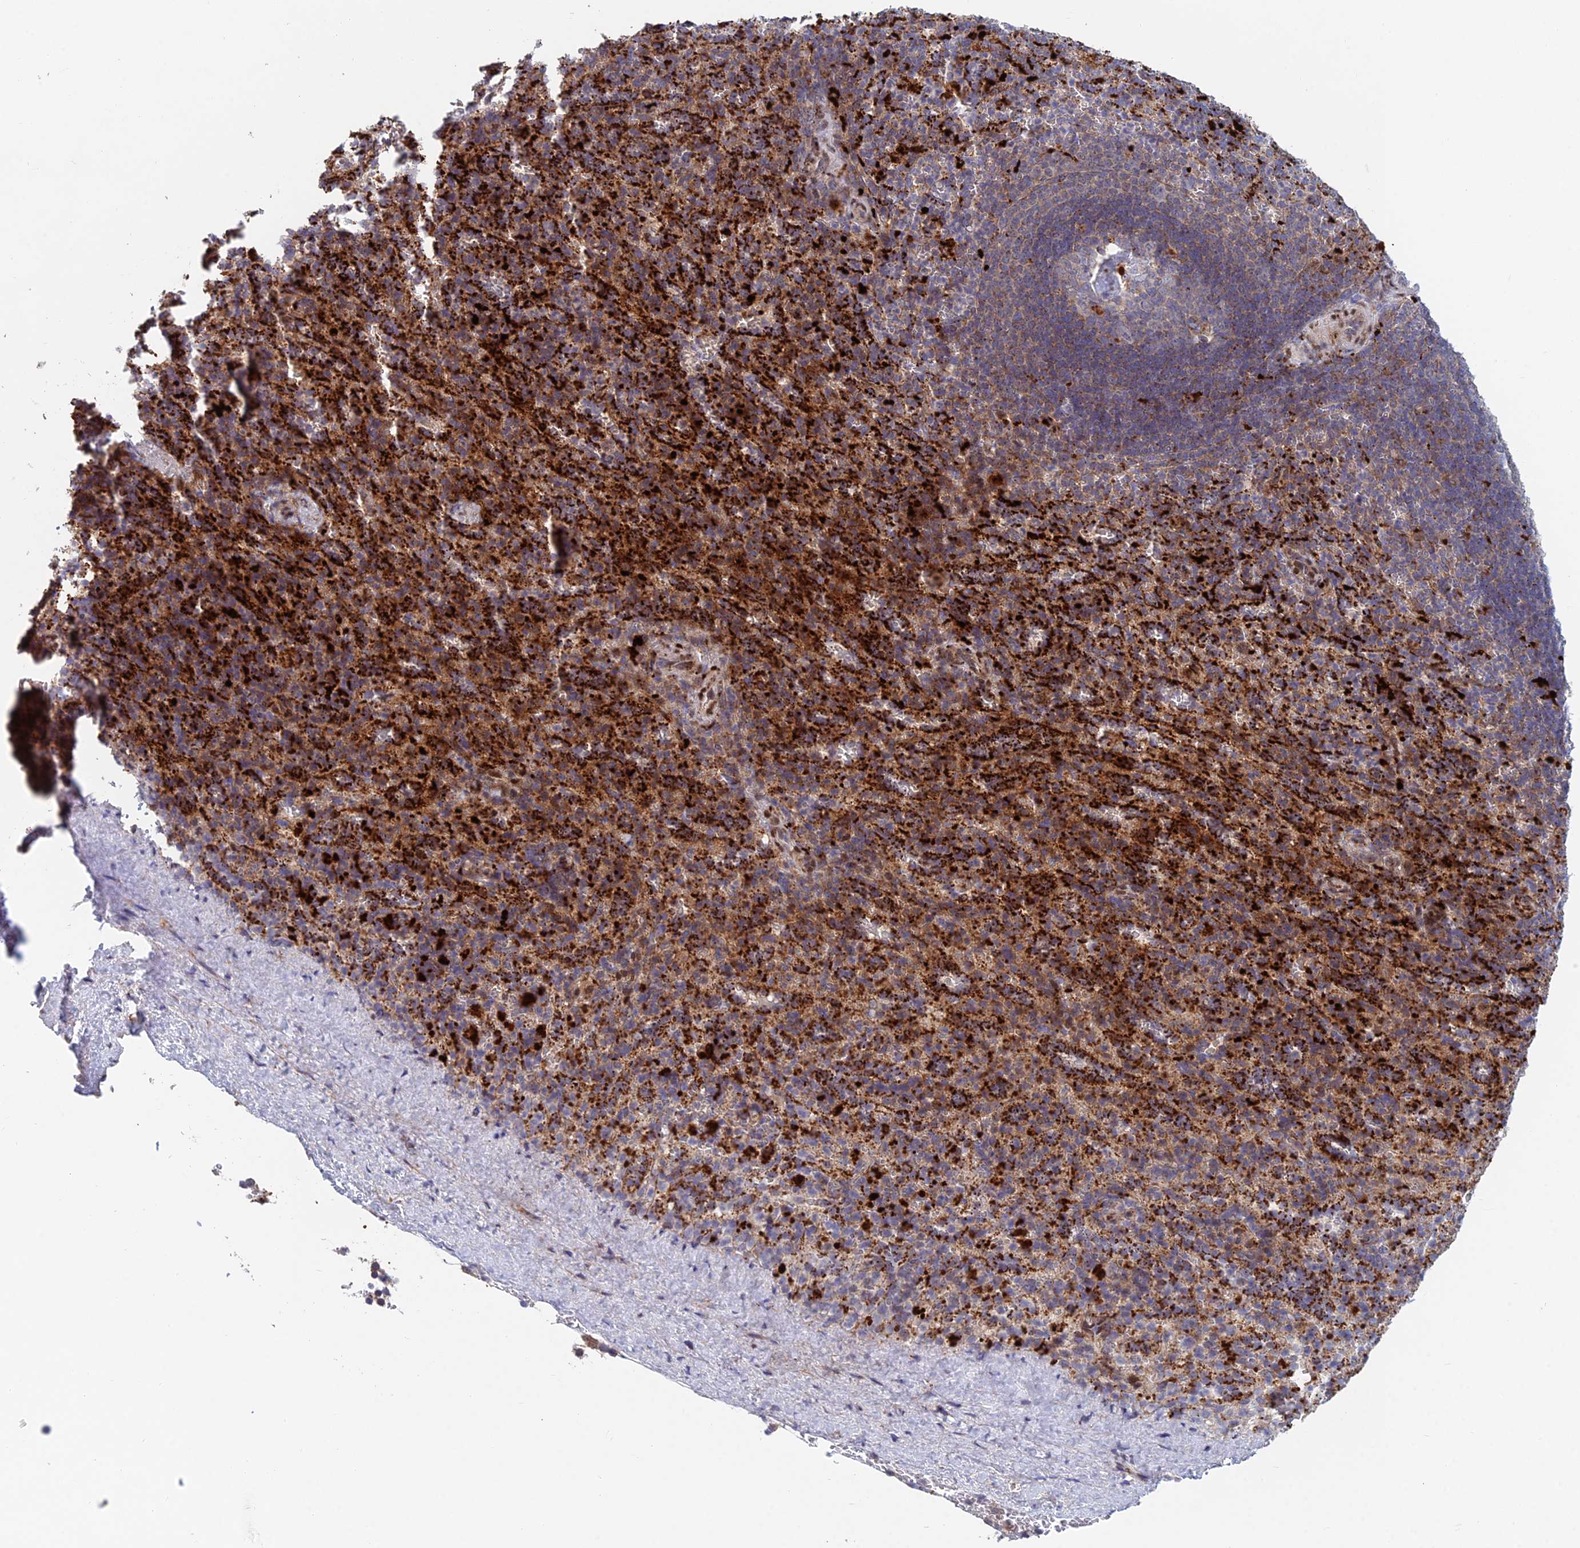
{"staining": {"intensity": "moderate", "quantity": "25%-75%", "location": "cytoplasmic/membranous"}, "tissue": "spleen", "cell_type": "Cells in red pulp", "image_type": "normal", "snomed": [{"axis": "morphology", "description": "Normal tissue, NOS"}, {"axis": "topography", "description": "Spleen"}], "caption": "Spleen stained with DAB immunohistochemistry exhibits medium levels of moderate cytoplasmic/membranous expression in approximately 25%-75% of cells in red pulp. (brown staining indicates protein expression, while blue staining denotes nuclei).", "gene": "FOXS1", "patient": {"sex": "female", "age": 21}}